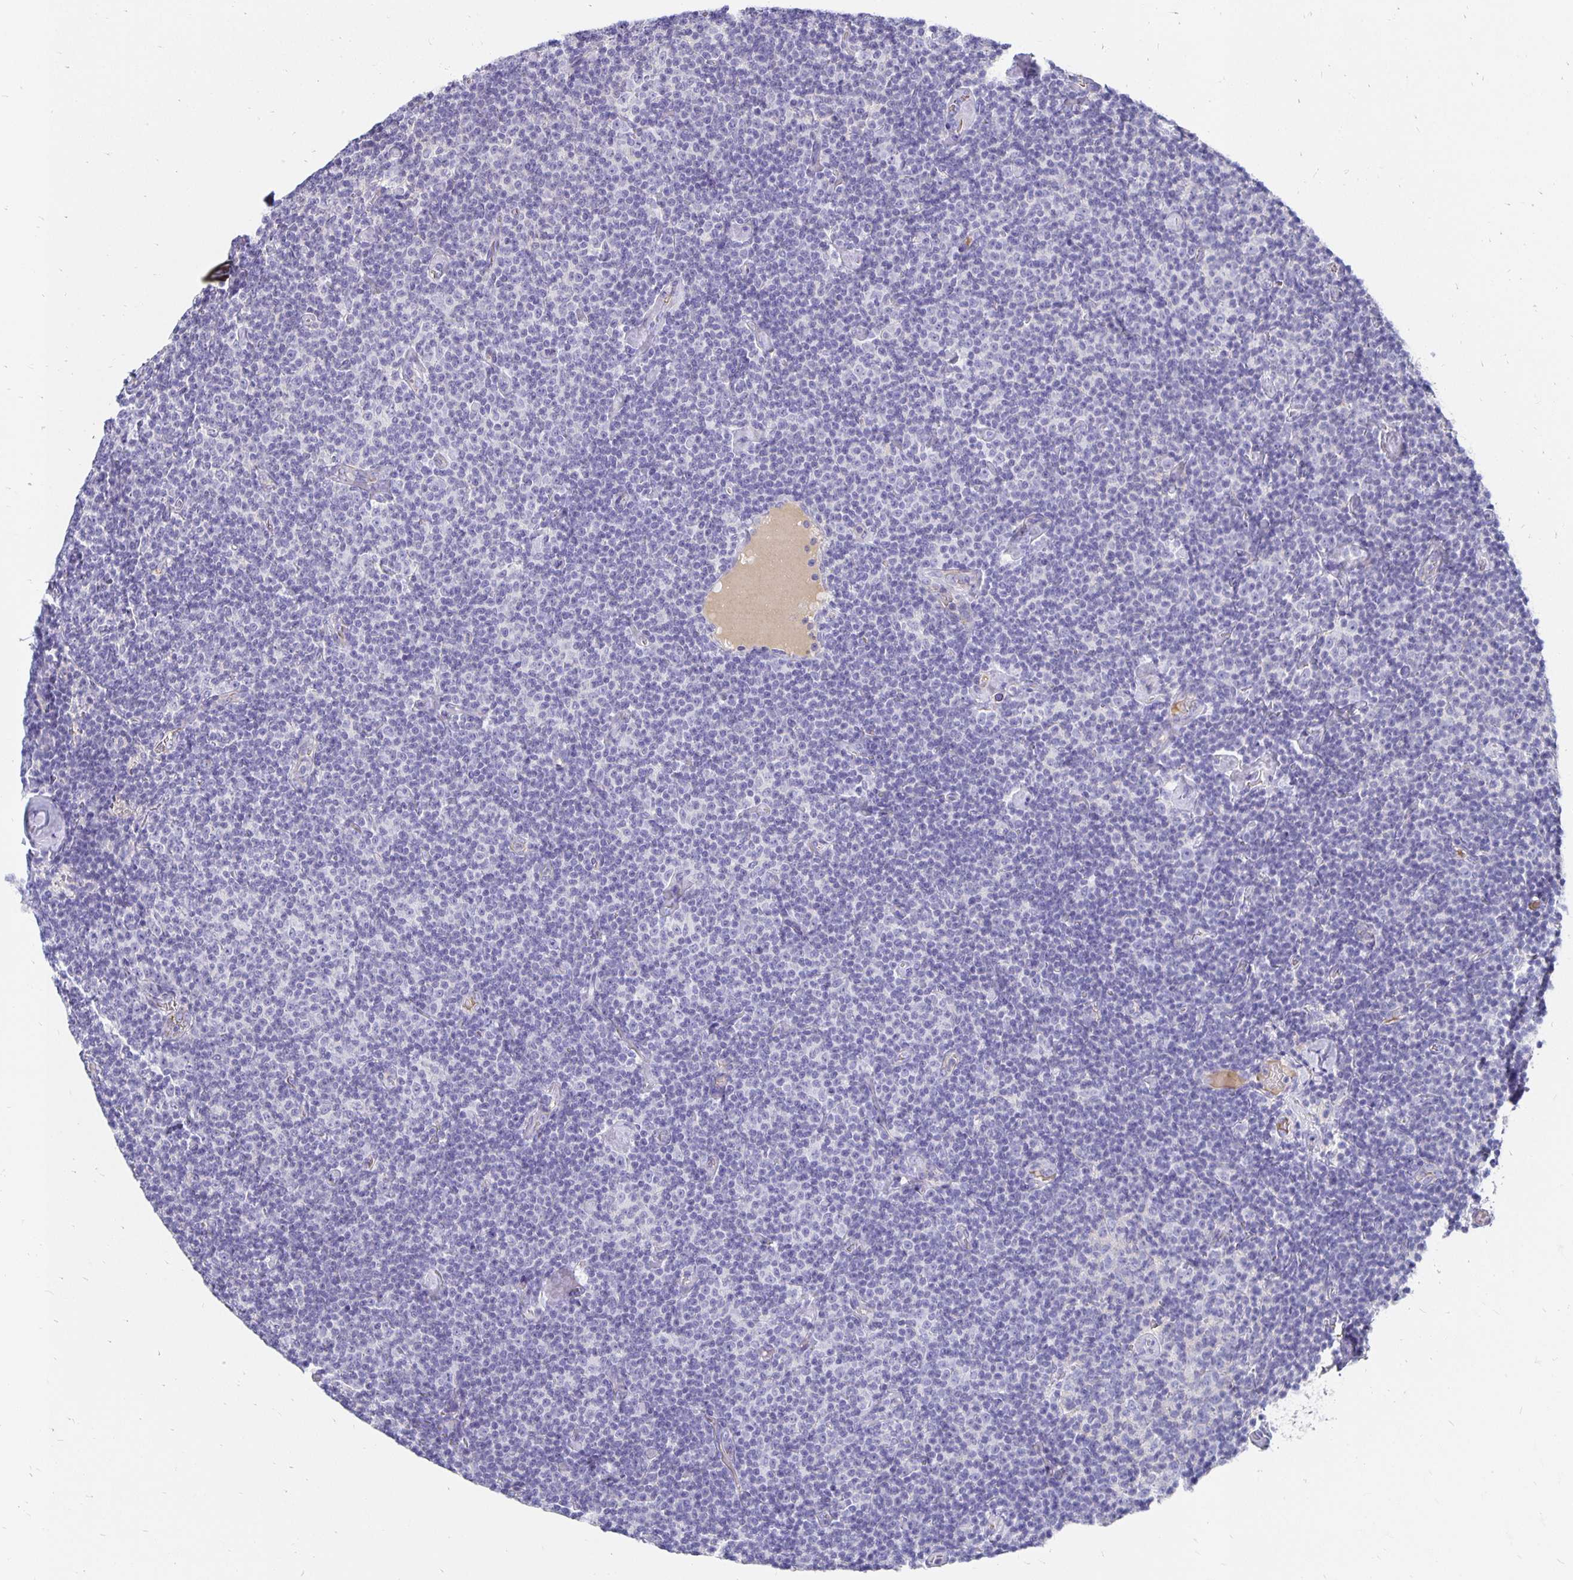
{"staining": {"intensity": "negative", "quantity": "none", "location": "none"}, "tissue": "lymphoma", "cell_type": "Tumor cells", "image_type": "cancer", "snomed": [{"axis": "morphology", "description": "Malignant lymphoma, non-Hodgkin's type, Low grade"}, {"axis": "topography", "description": "Lymph node"}], "caption": "DAB immunohistochemical staining of human malignant lymphoma, non-Hodgkin's type (low-grade) shows no significant positivity in tumor cells.", "gene": "APOB", "patient": {"sex": "male", "age": 81}}